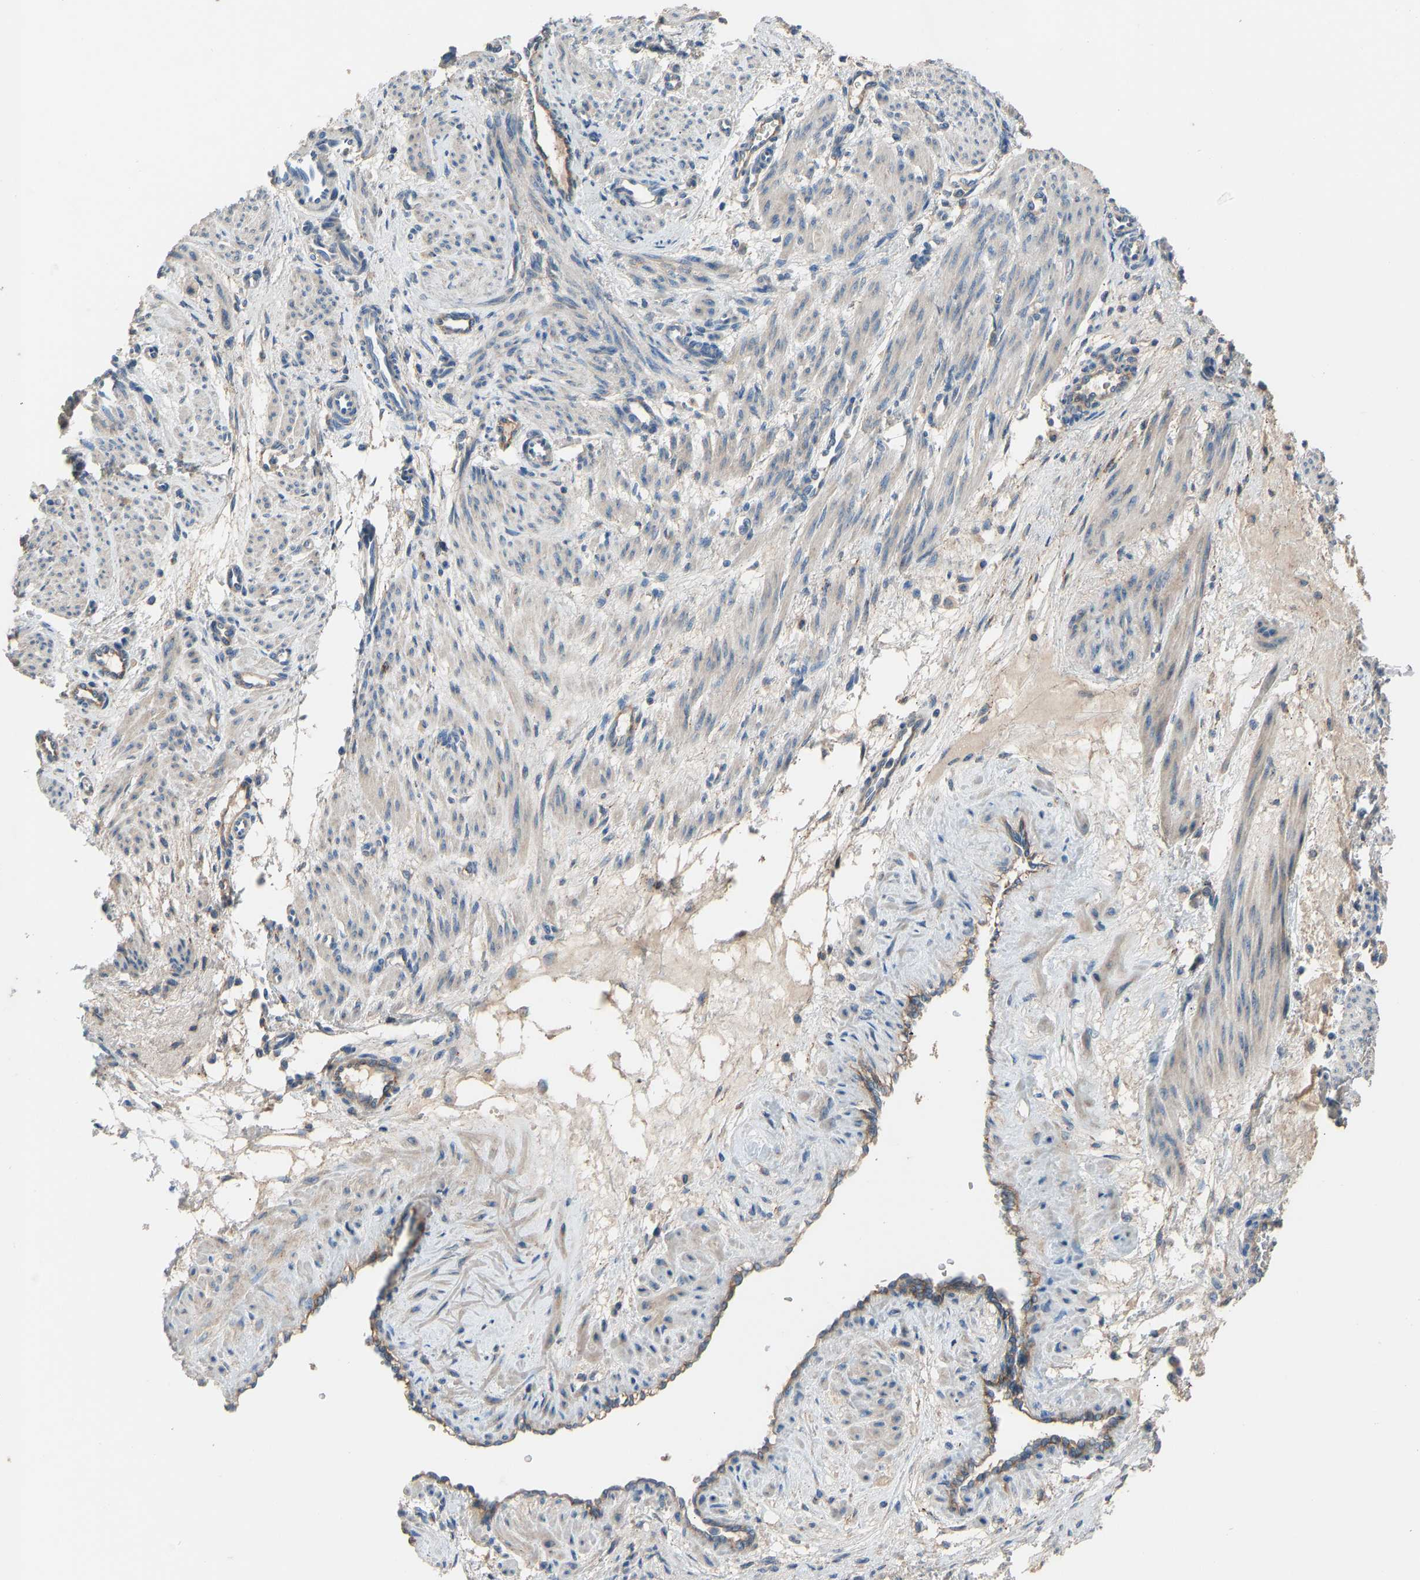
{"staining": {"intensity": "weak", "quantity": ">75%", "location": "cytoplasmic/membranous"}, "tissue": "smooth muscle", "cell_type": "Smooth muscle cells", "image_type": "normal", "snomed": [{"axis": "morphology", "description": "Normal tissue, NOS"}, {"axis": "topography", "description": "Endometrium"}], "caption": "Immunohistochemical staining of benign smooth muscle exhibits low levels of weak cytoplasmic/membranous staining in about >75% of smooth muscle cells.", "gene": "TGFBR3", "patient": {"sex": "female", "age": 33}}